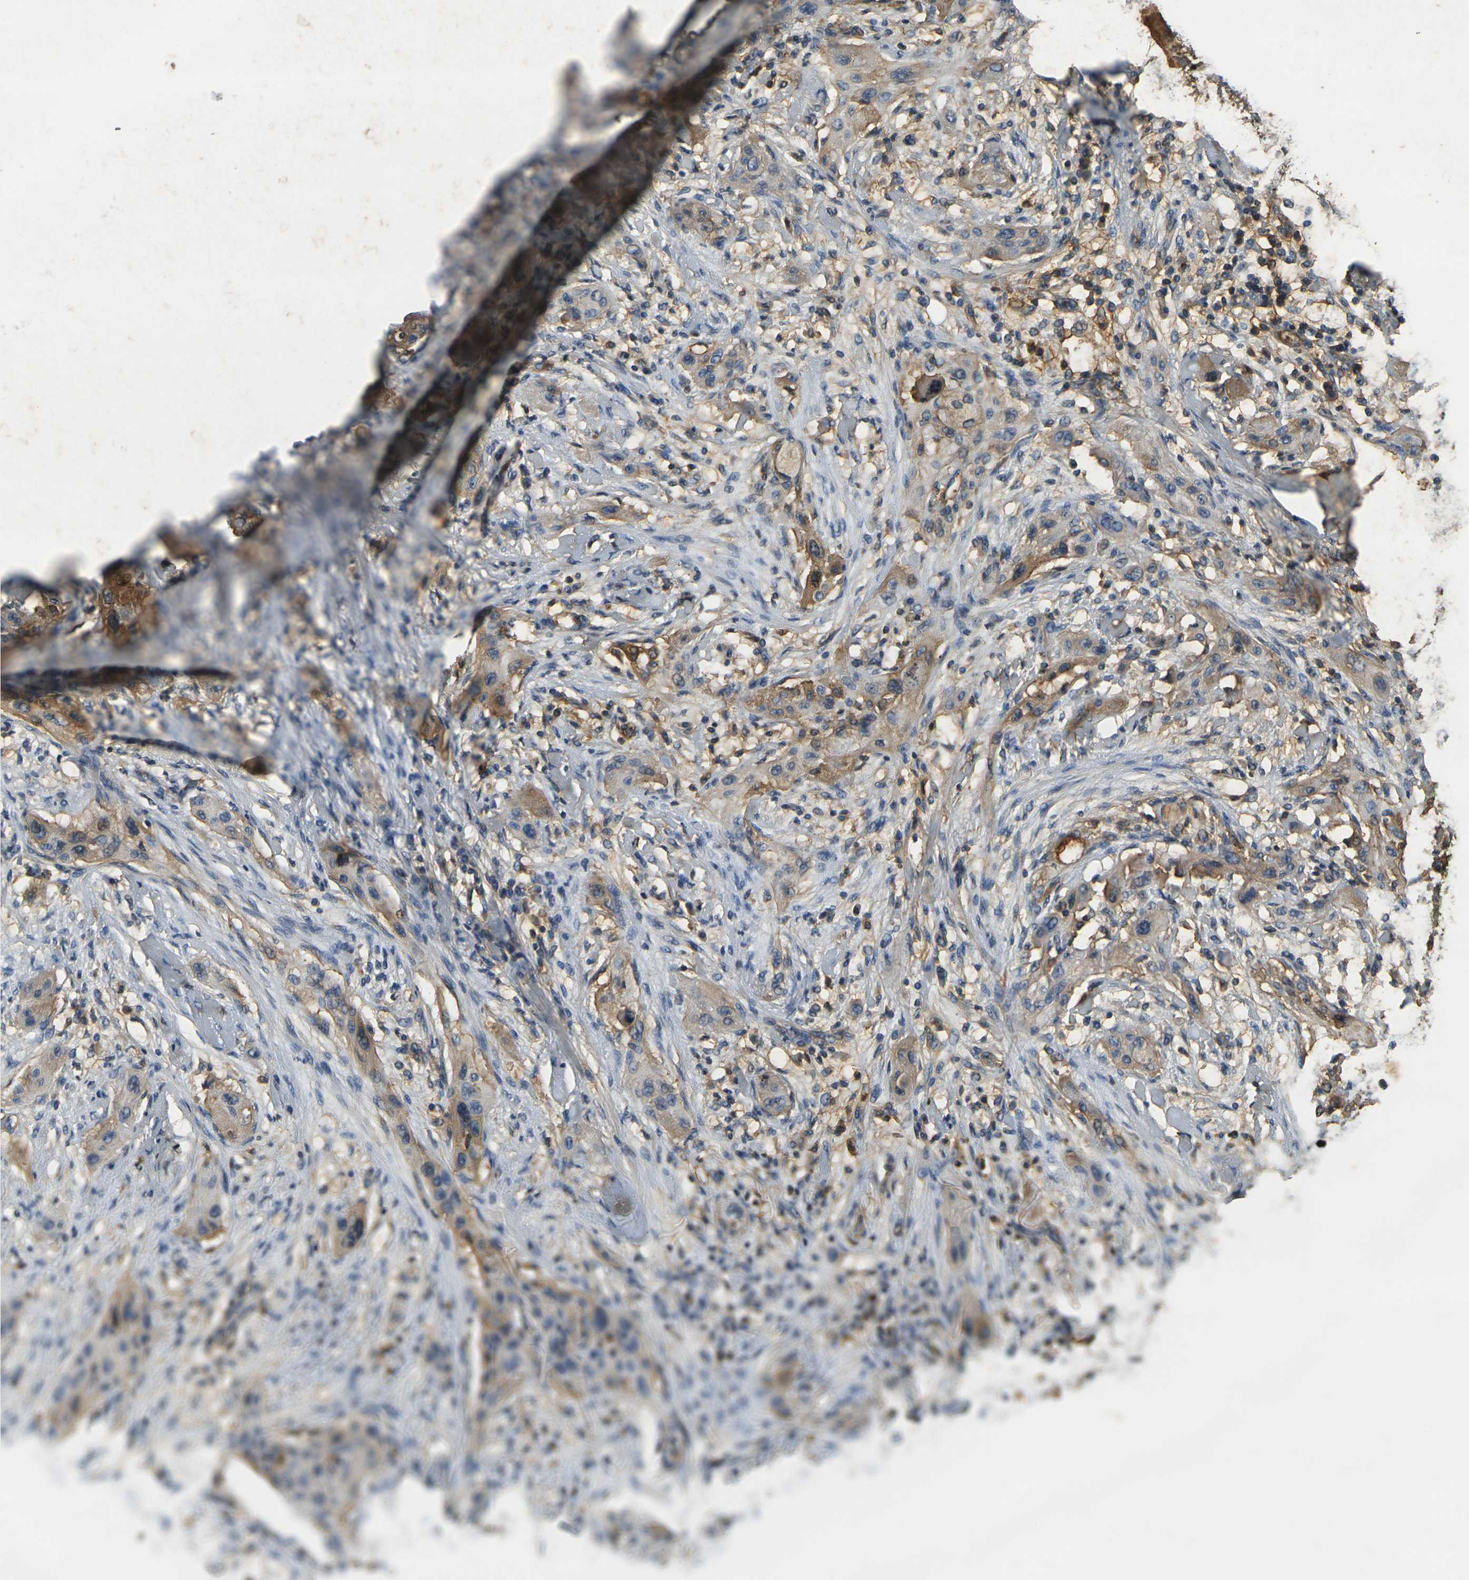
{"staining": {"intensity": "moderate", "quantity": ">75%", "location": "cytoplasmic/membranous"}, "tissue": "lung cancer", "cell_type": "Tumor cells", "image_type": "cancer", "snomed": [{"axis": "morphology", "description": "Squamous cell carcinoma, NOS"}, {"axis": "topography", "description": "Lung"}], "caption": "The image displays a brown stain indicating the presence of a protein in the cytoplasmic/membranous of tumor cells in lung cancer.", "gene": "PLCD1", "patient": {"sex": "female", "age": 47}}